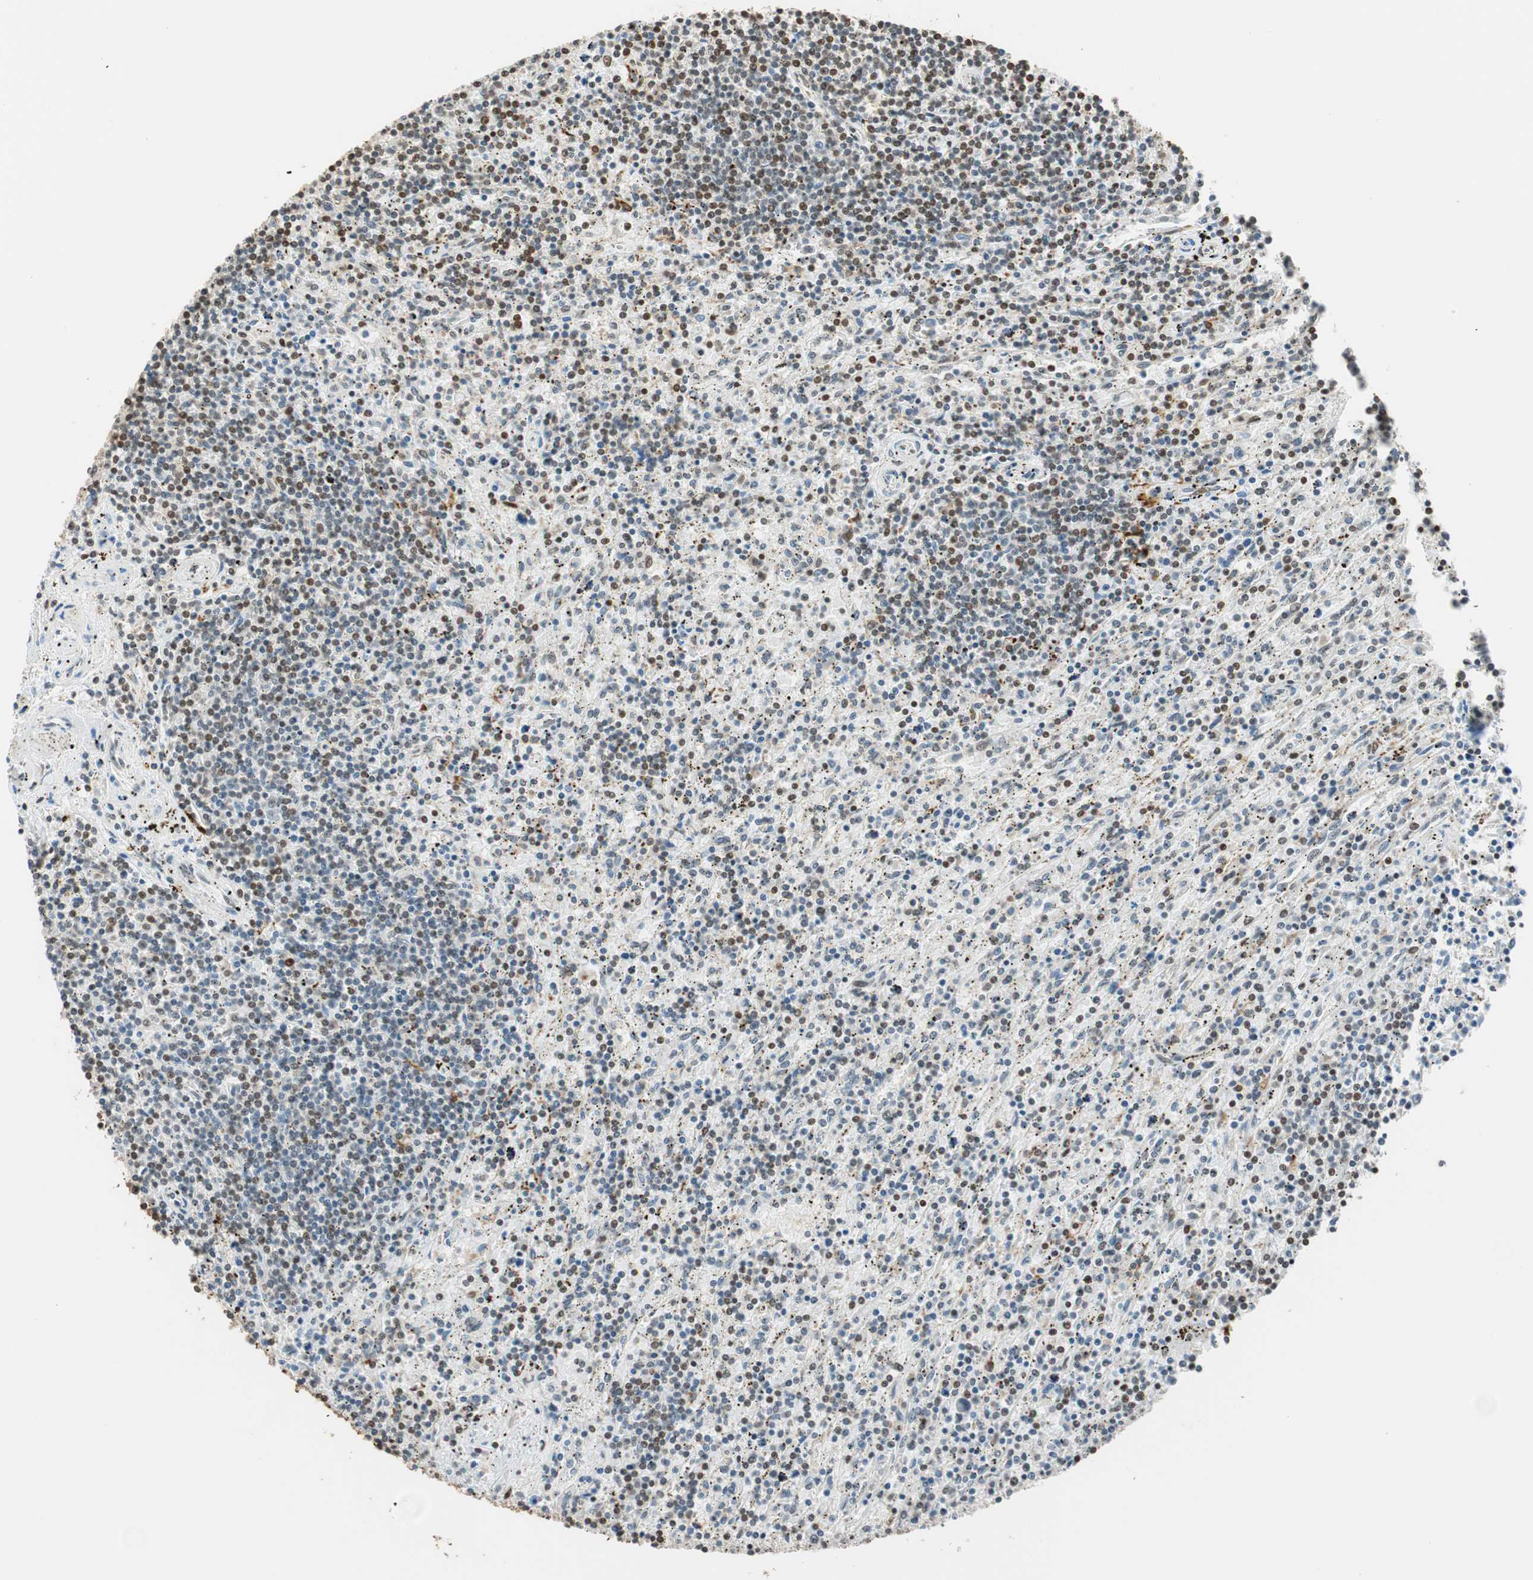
{"staining": {"intensity": "negative", "quantity": "none", "location": "none"}, "tissue": "lymphoma", "cell_type": "Tumor cells", "image_type": "cancer", "snomed": [{"axis": "morphology", "description": "Malignant lymphoma, non-Hodgkin's type, Low grade"}, {"axis": "topography", "description": "Spleen"}], "caption": "Histopathology image shows no protein expression in tumor cells of lymphoma tissue.", "gene": "FANCG", "patient": {"sex": "male", "age": 73}}